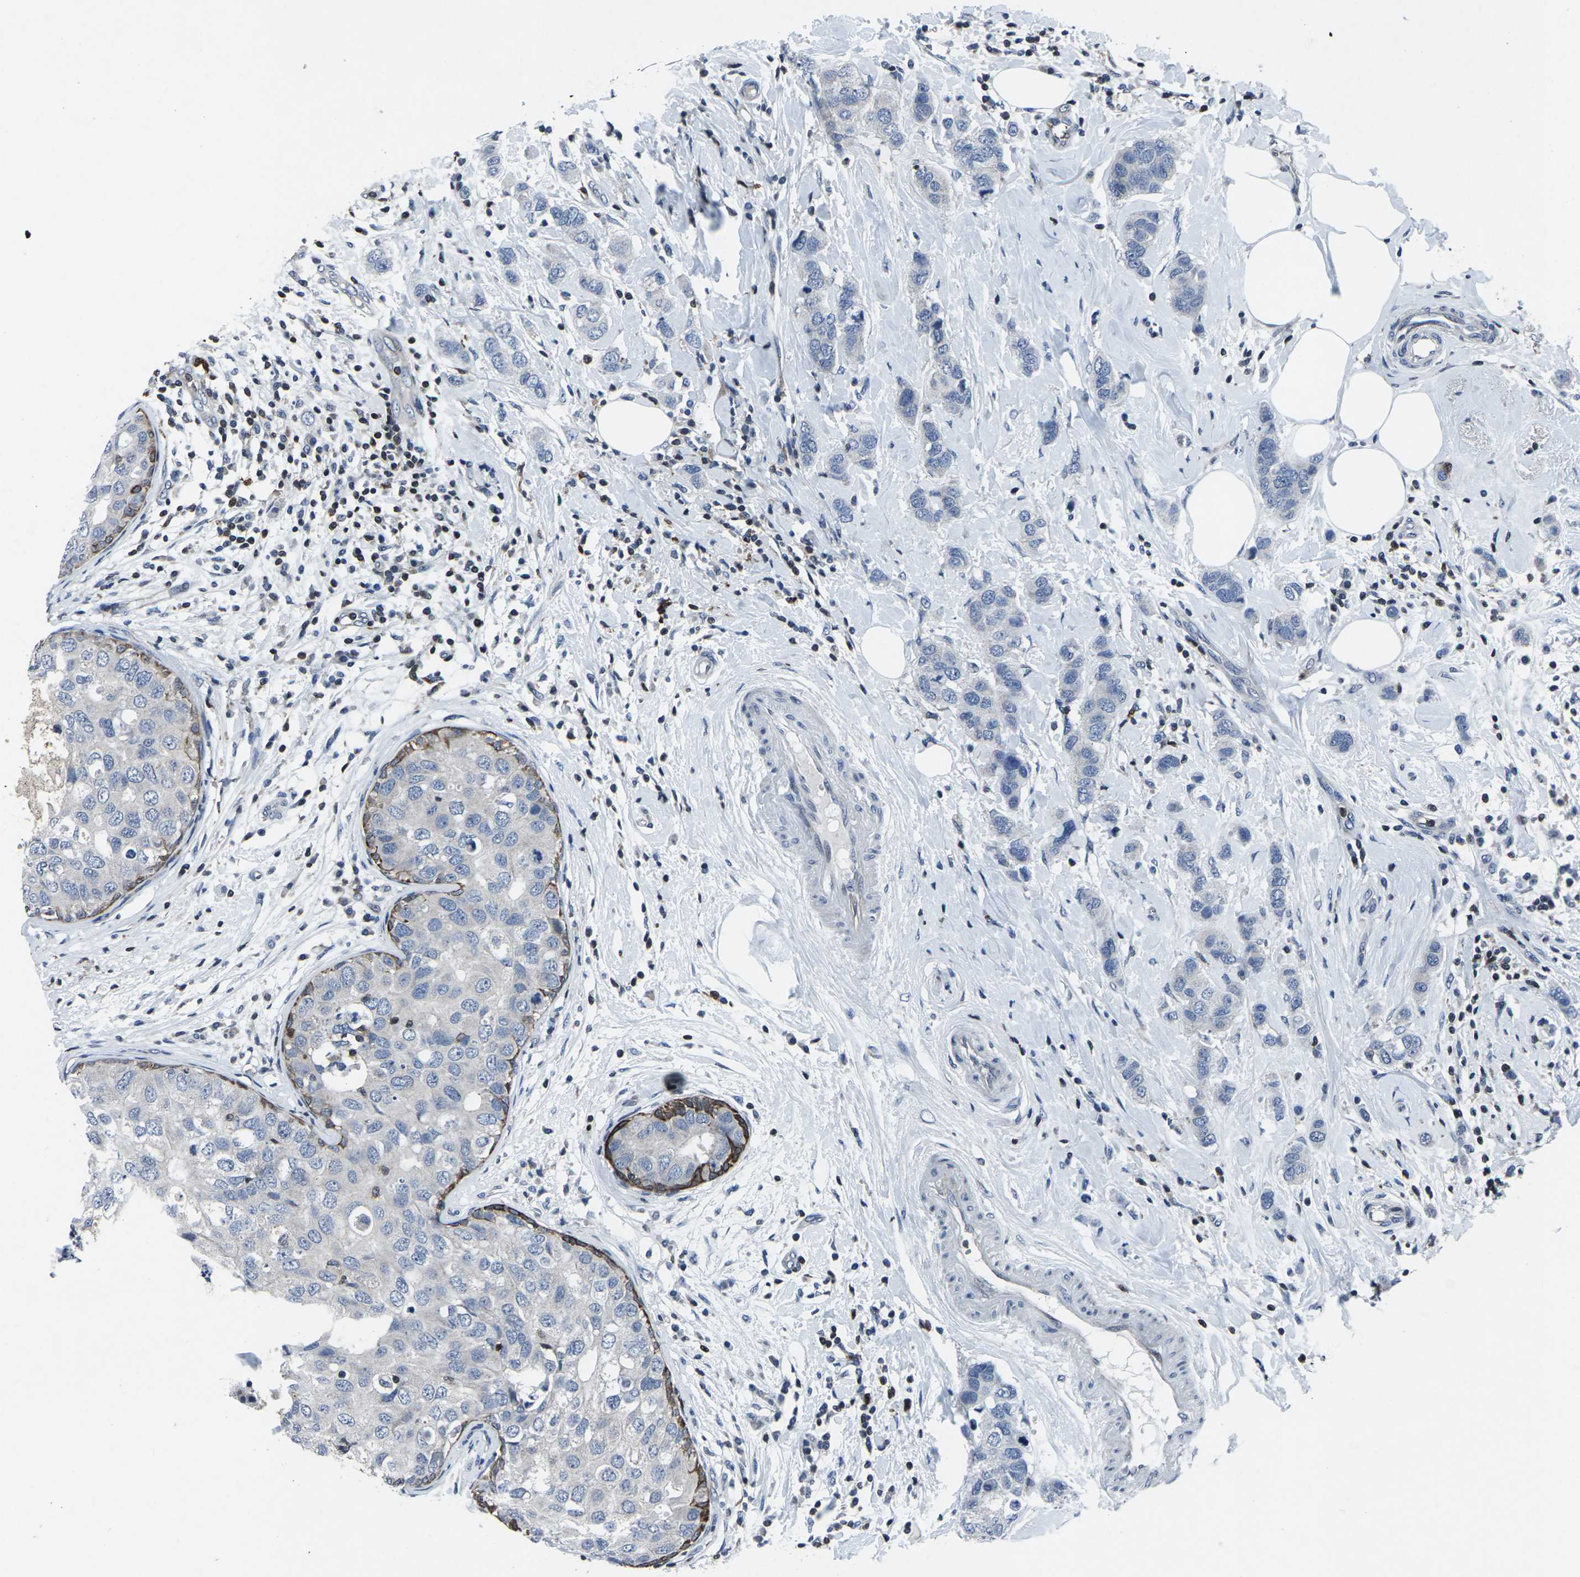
{"staining": {"intensity": "negative", "quantity": "none", "location": "none"}, "tissue": "breast cancer", "cell_type": "Tumor cells", "image_type": "cancer", "snomed": [{"axis": "morphology", "description": "Duct carcinoma"}, {"axis": "topography", "description": "Breast"}], "caption": "The image exhibits no staining of tumor cells in breast invasive ductal carcinoma. The staining was performed using DAB (3,3'-diaminobenzidine) to visualize the protein expression in brown, while the nuclei were stained in blue with hematoxylin (Magnification: 20x).", "gene": "STAT4", "patient": {"sex": "female", "age": 50}}